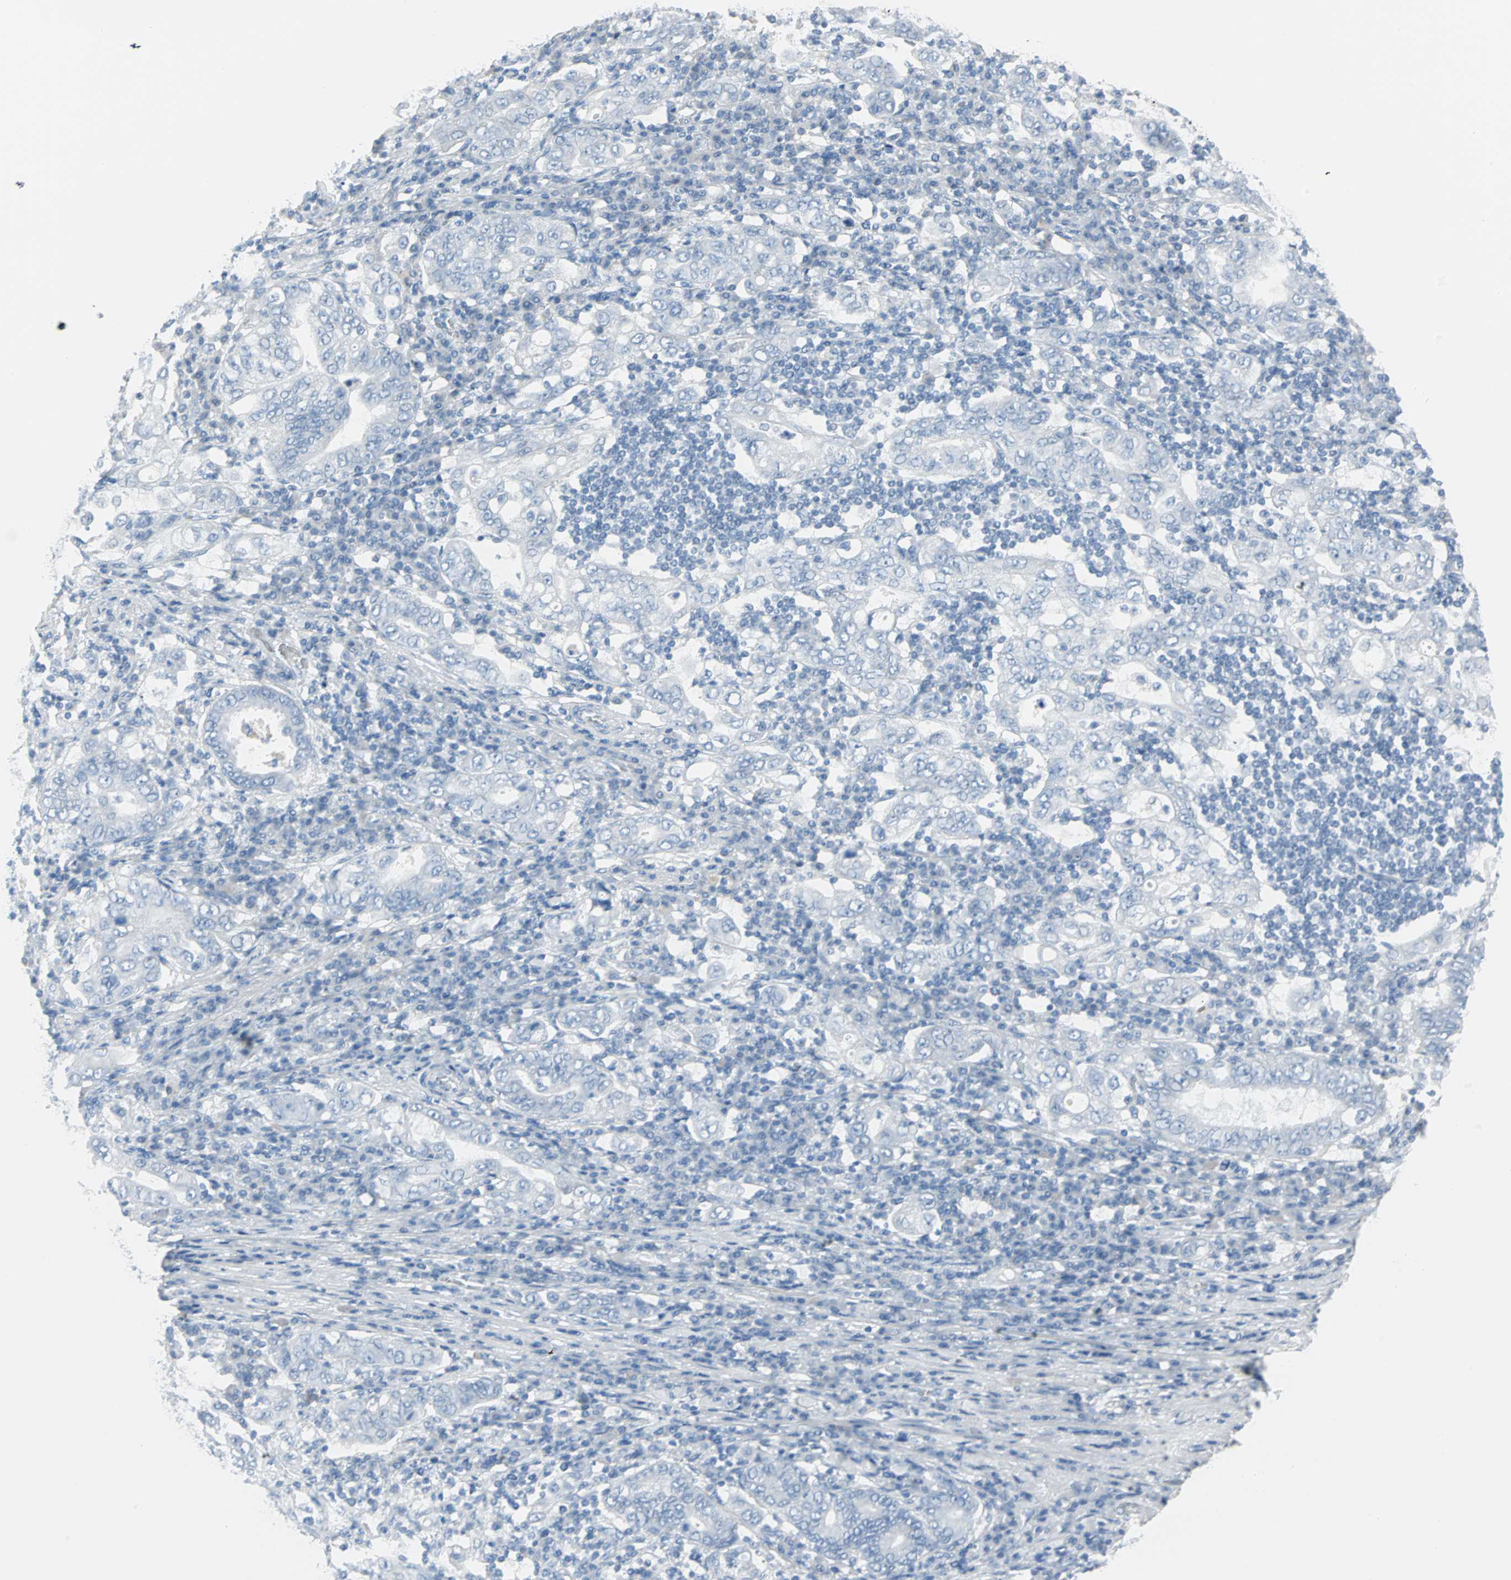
{"staining": {"intensity": "negative", "quantity": "none", "location": "none"}, "tissue": "stomach cancer", "cell_type": "Tumor cells", "image_type": "cancer", "snomed": [{"axis": "morphology", "description": "Normal tissue, NOS"}, {"axis": "morphology", "description": "Adenocarcinoma, NOS"}, {"axis": "topography", "description": "Esophagus"}, {"axis": "topography", "description": "Stomach, upper"}, {"axis": "topography", "description": "Peripheral nerve tissue"}], "caption": "Human stomach adenocarcinoma stained for a protein using immunohistochemistry shows no positivity in tumor cells.", "gene": "STX1A", "patient": {"sex": "male", "age": 62}}